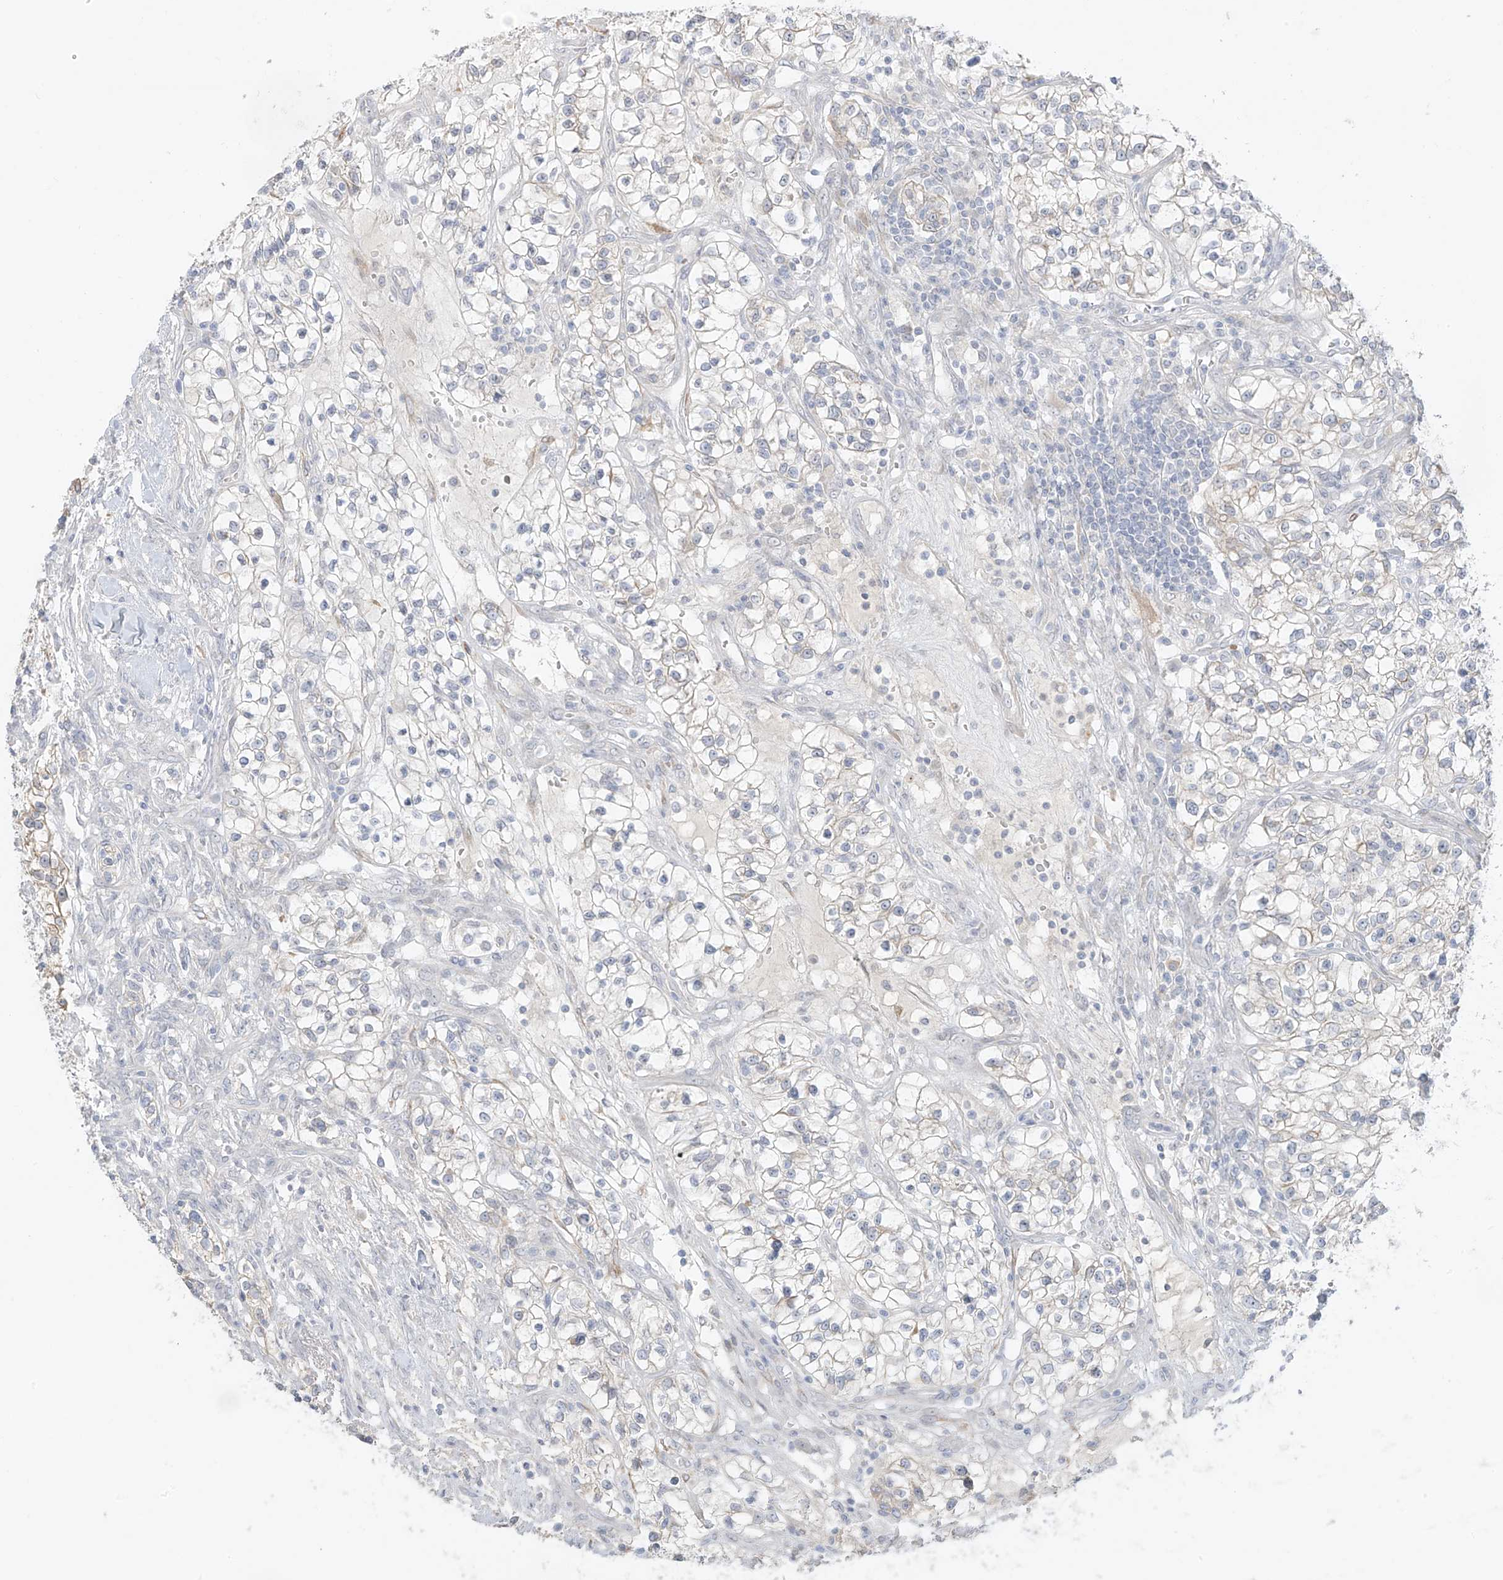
{"staining": {"intensity": "moderate", "quantity": "25%-75%", "location": "cytoplasmic/membranous"}, "tissue": "renal cancer", "cell_type": "Tumor cells", "image_type": "cancer", "snomed": [{"axis": "morphology", "description": "Adenocarcinoma, NOS"}, {"axis": "topography", "description": "Kidney"}], "caption": "The micrograph displays immunohistochemical staining of renal cancer. There is moderate cytoplasmic/membranous expression is identified in about 25%-75% of tumor cells. (brown staining indicates protein expression, while blue staining denotes nuclei).", "gene": "DCDC2", "patient": {"sex": "female", "age": 57}}